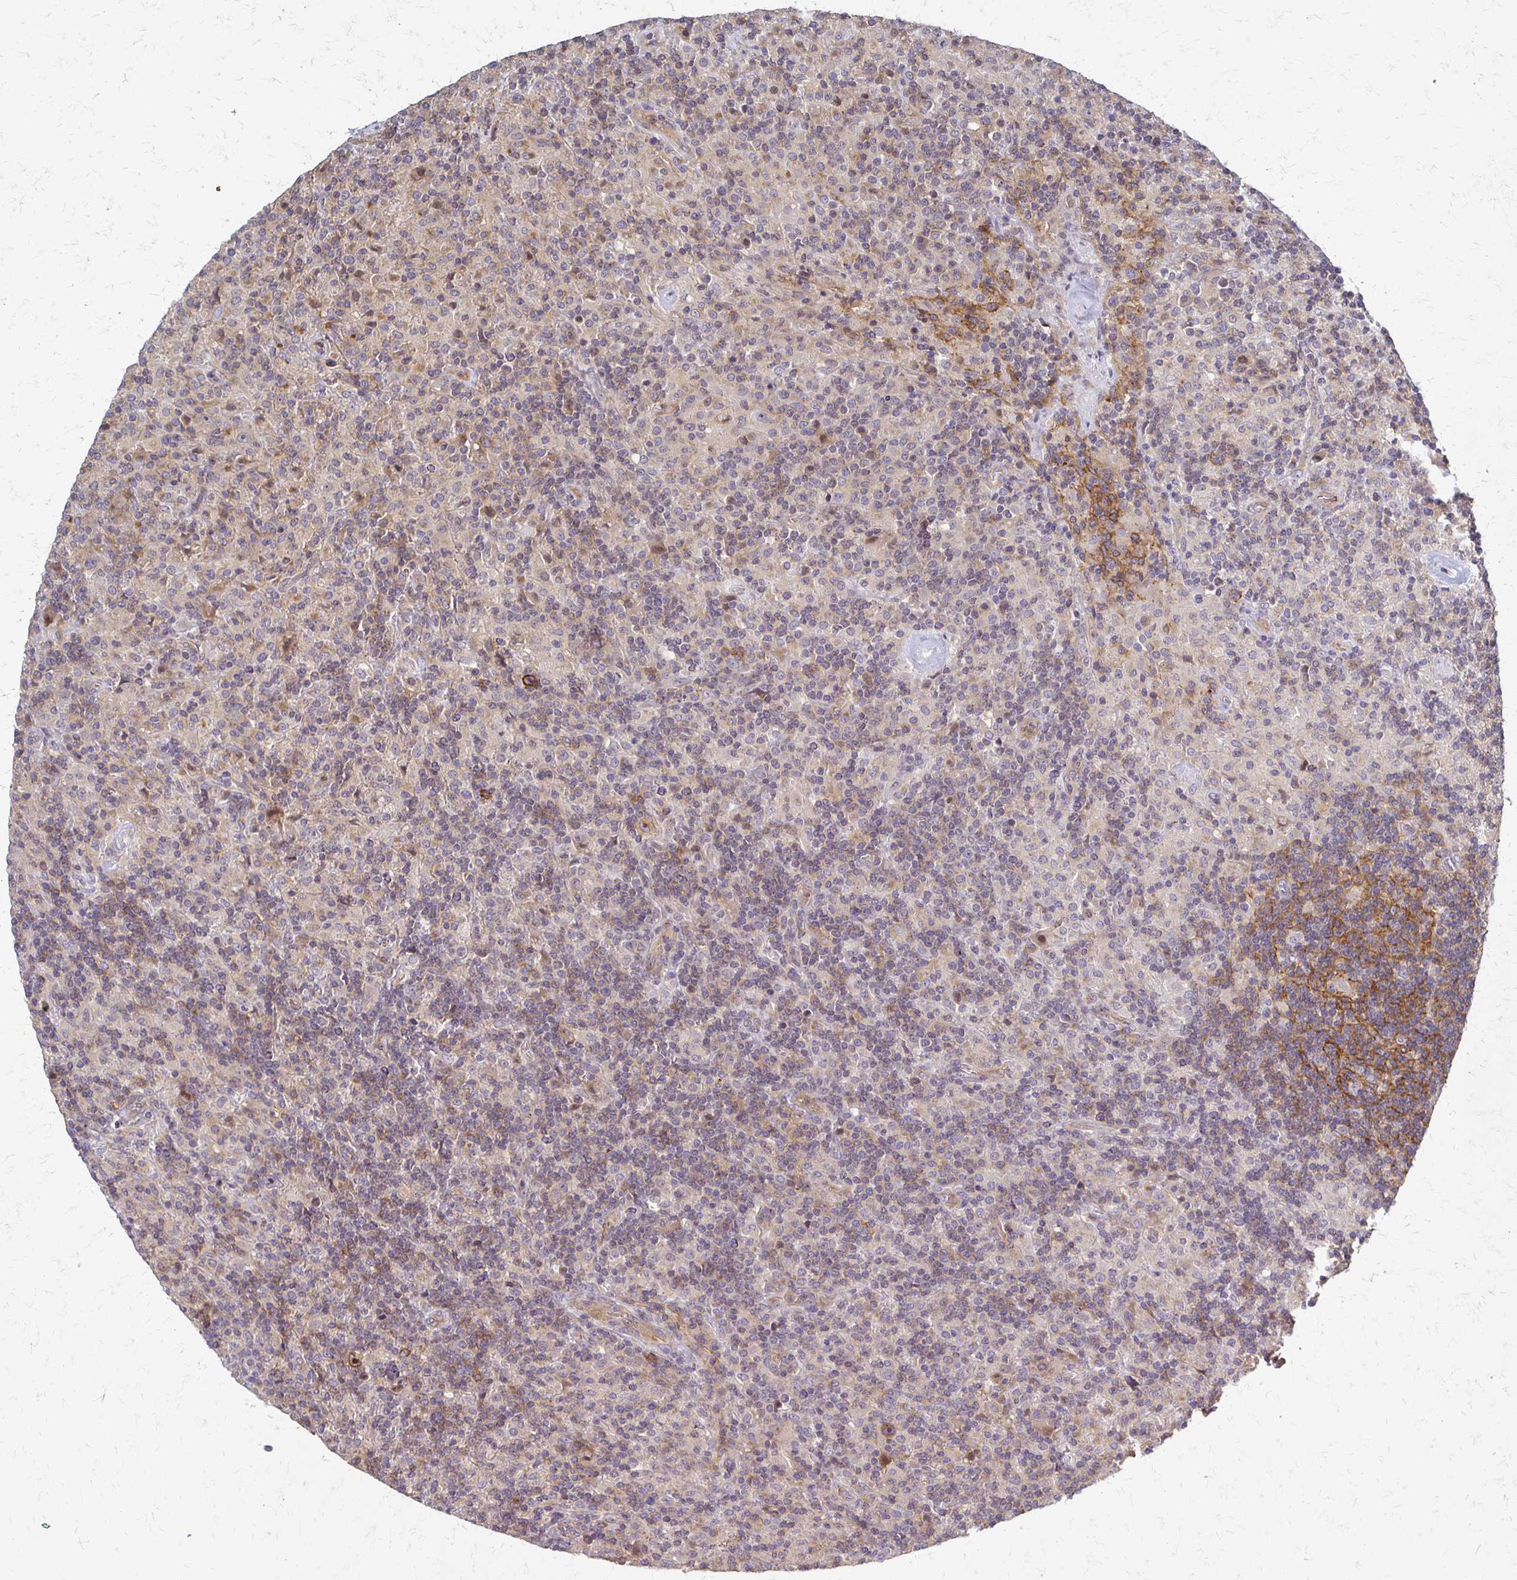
{"staining": {"intensity": "weak", "quantity": "25%-75%", "location": "cytoplasmic/membranous"}, "tissue": "lymphoma", "cell_type": "Tumor cells", "image_type": "cancer", "snomed": [{"axis": "morphology", "description": "Hodgkin's disease, NOS"}, {"axis": "topography", "description": "Lymph node"}], "caption": "DAB immunohistochemical staining of Hodgkin's disease displays weak cytoplasmic/membranous protein expression in about 25%-75% of tumor cells. (DAB (3,3'-diaminobenzidine) IHC with brightfield microscopy, high magnification).", "gene": "SLC9A9", "patient": {"sex": "male", "age": 70}}